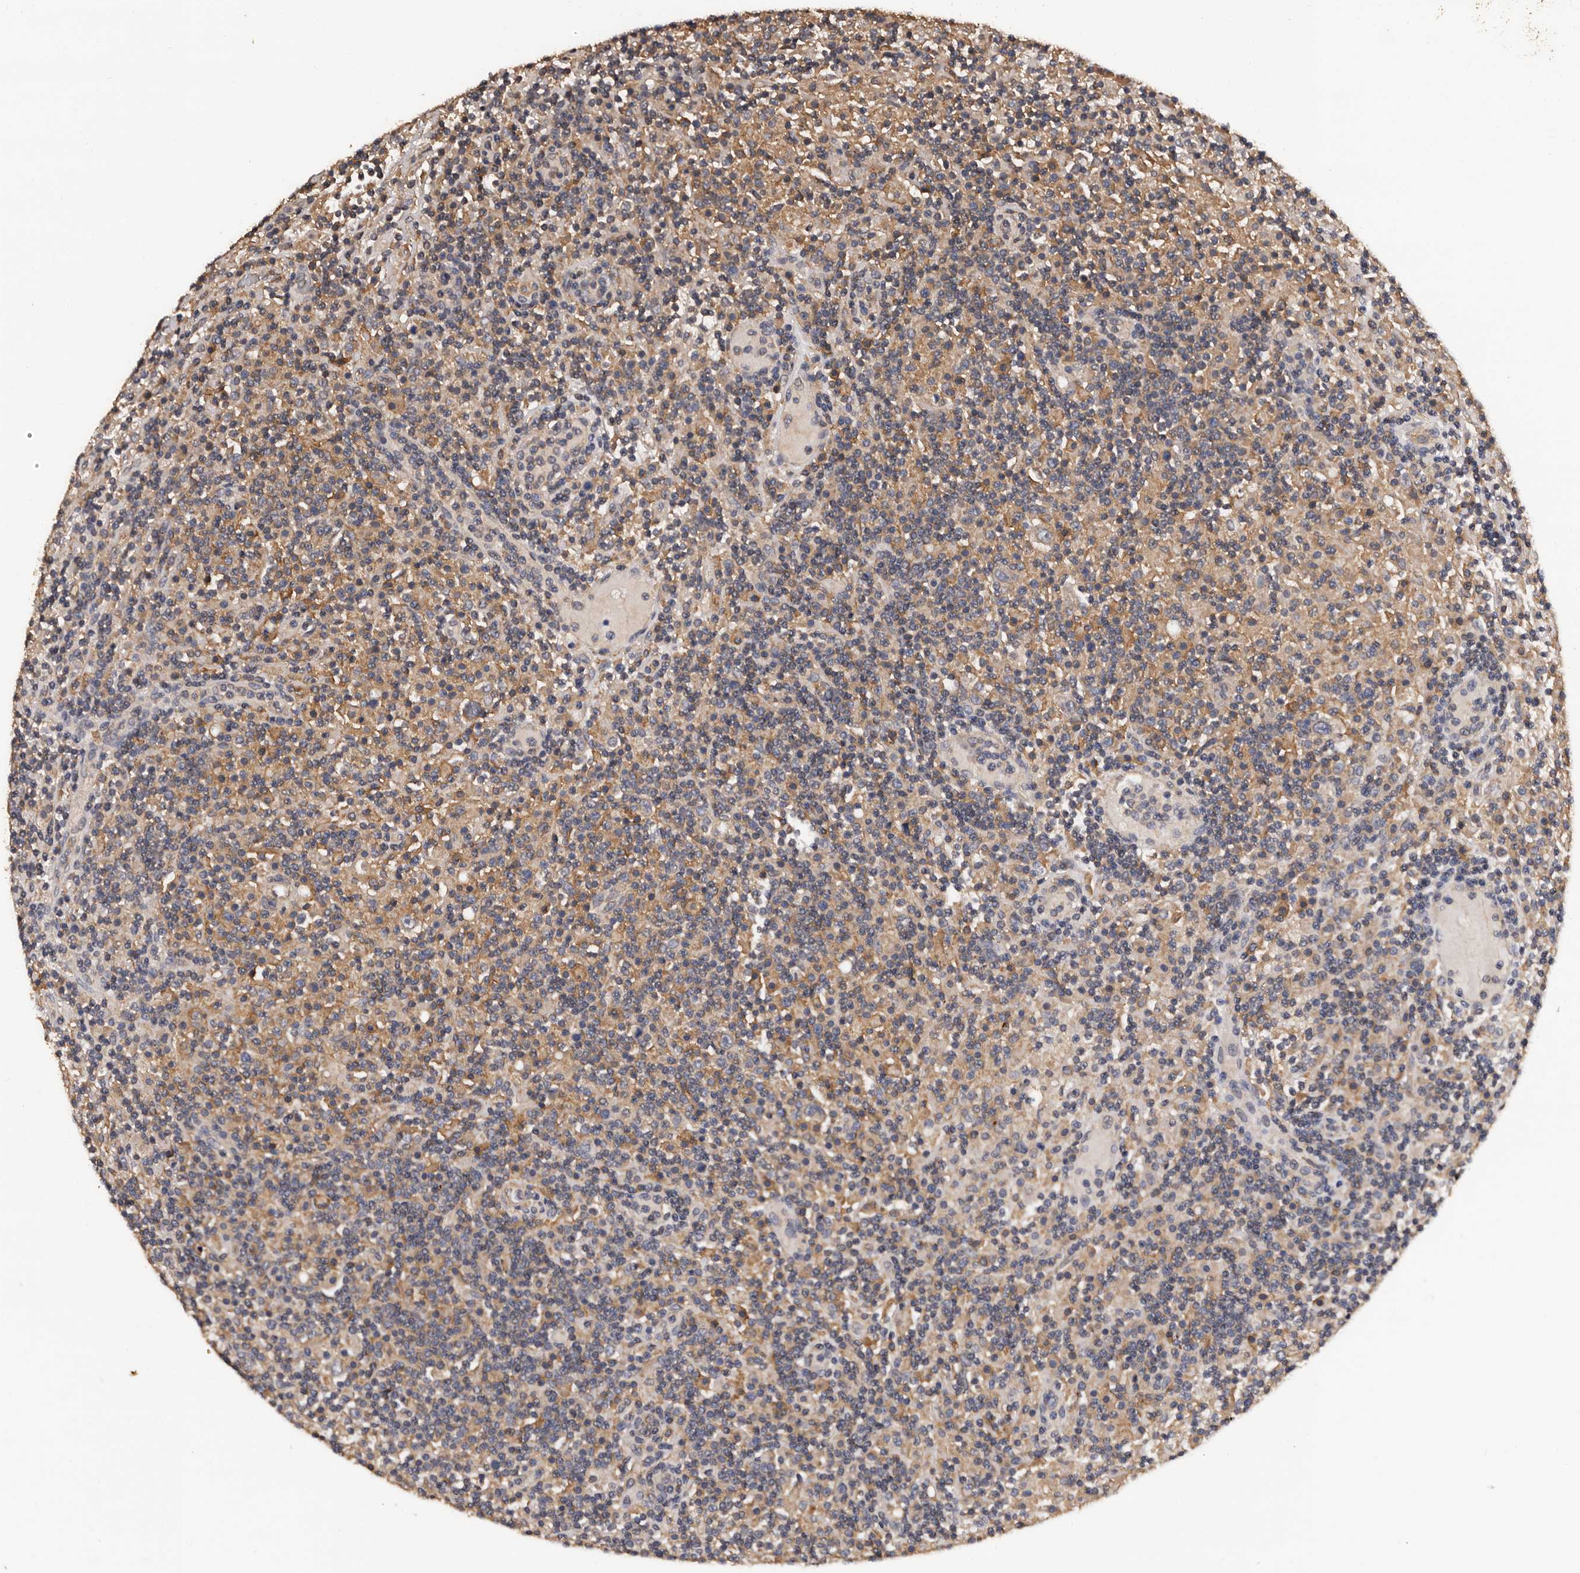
{"staining": {"intensity": "weak", "quantity": "<25%", "location": "cytoplasmic/membranous"}, "tissue": "lymphoma", "cell_type": "Tumor cells", "image_type": "cancer", "snomed": [{"axis": "morphology", "description": "Hodgkin's disease, NOS"}, {"axis": "topography", "description": "Lymph node"}], "caption": "Immunohistochemistry (IHC) histopathology image of lymphoma stained for a protein (brown), which exhibits no positivity in tumor cells.", "gene": "ADCK5", "patient": {"sex": "male", "age": 70}}